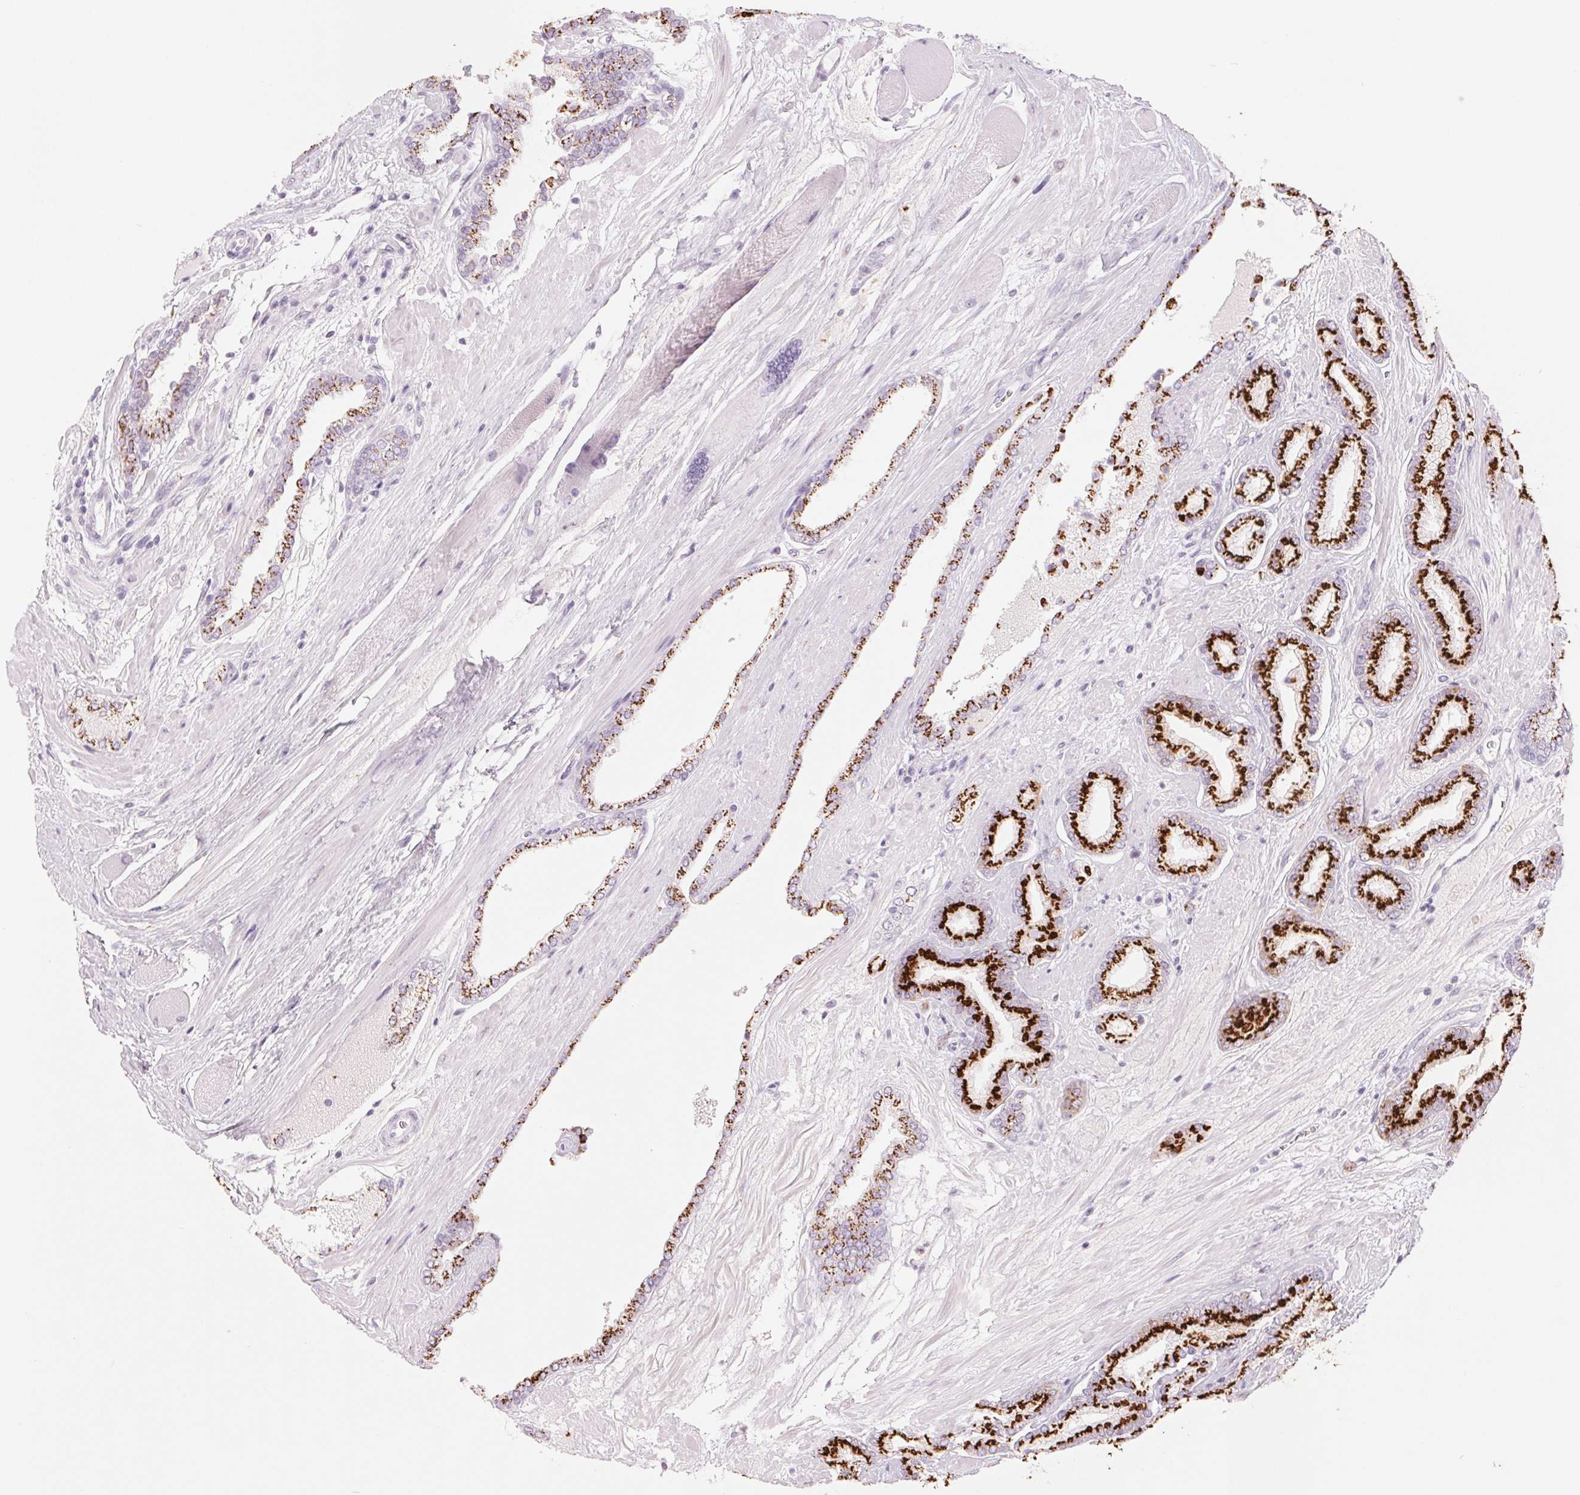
{"staining": {"intensity": "strong", "quantity": ">75%", "location": "cytoplasmic/membranous"}, "tissue": "prostate cancer", "cell_type": "Tumor cells", "image_type": "cancer", "snomed": [{"axis": "morphology", "description": "Adenocarcinoma, High grade"}, {"axis": "topography", "description": "Prostate"}], "caption": "Protein expression analysis of human prostate cancer reveals strong cytoplasmic/membranous staining in about >75% of tumor cells.", "gene": "GALNT7", "patient": {"sex": "male", "age": 56}}